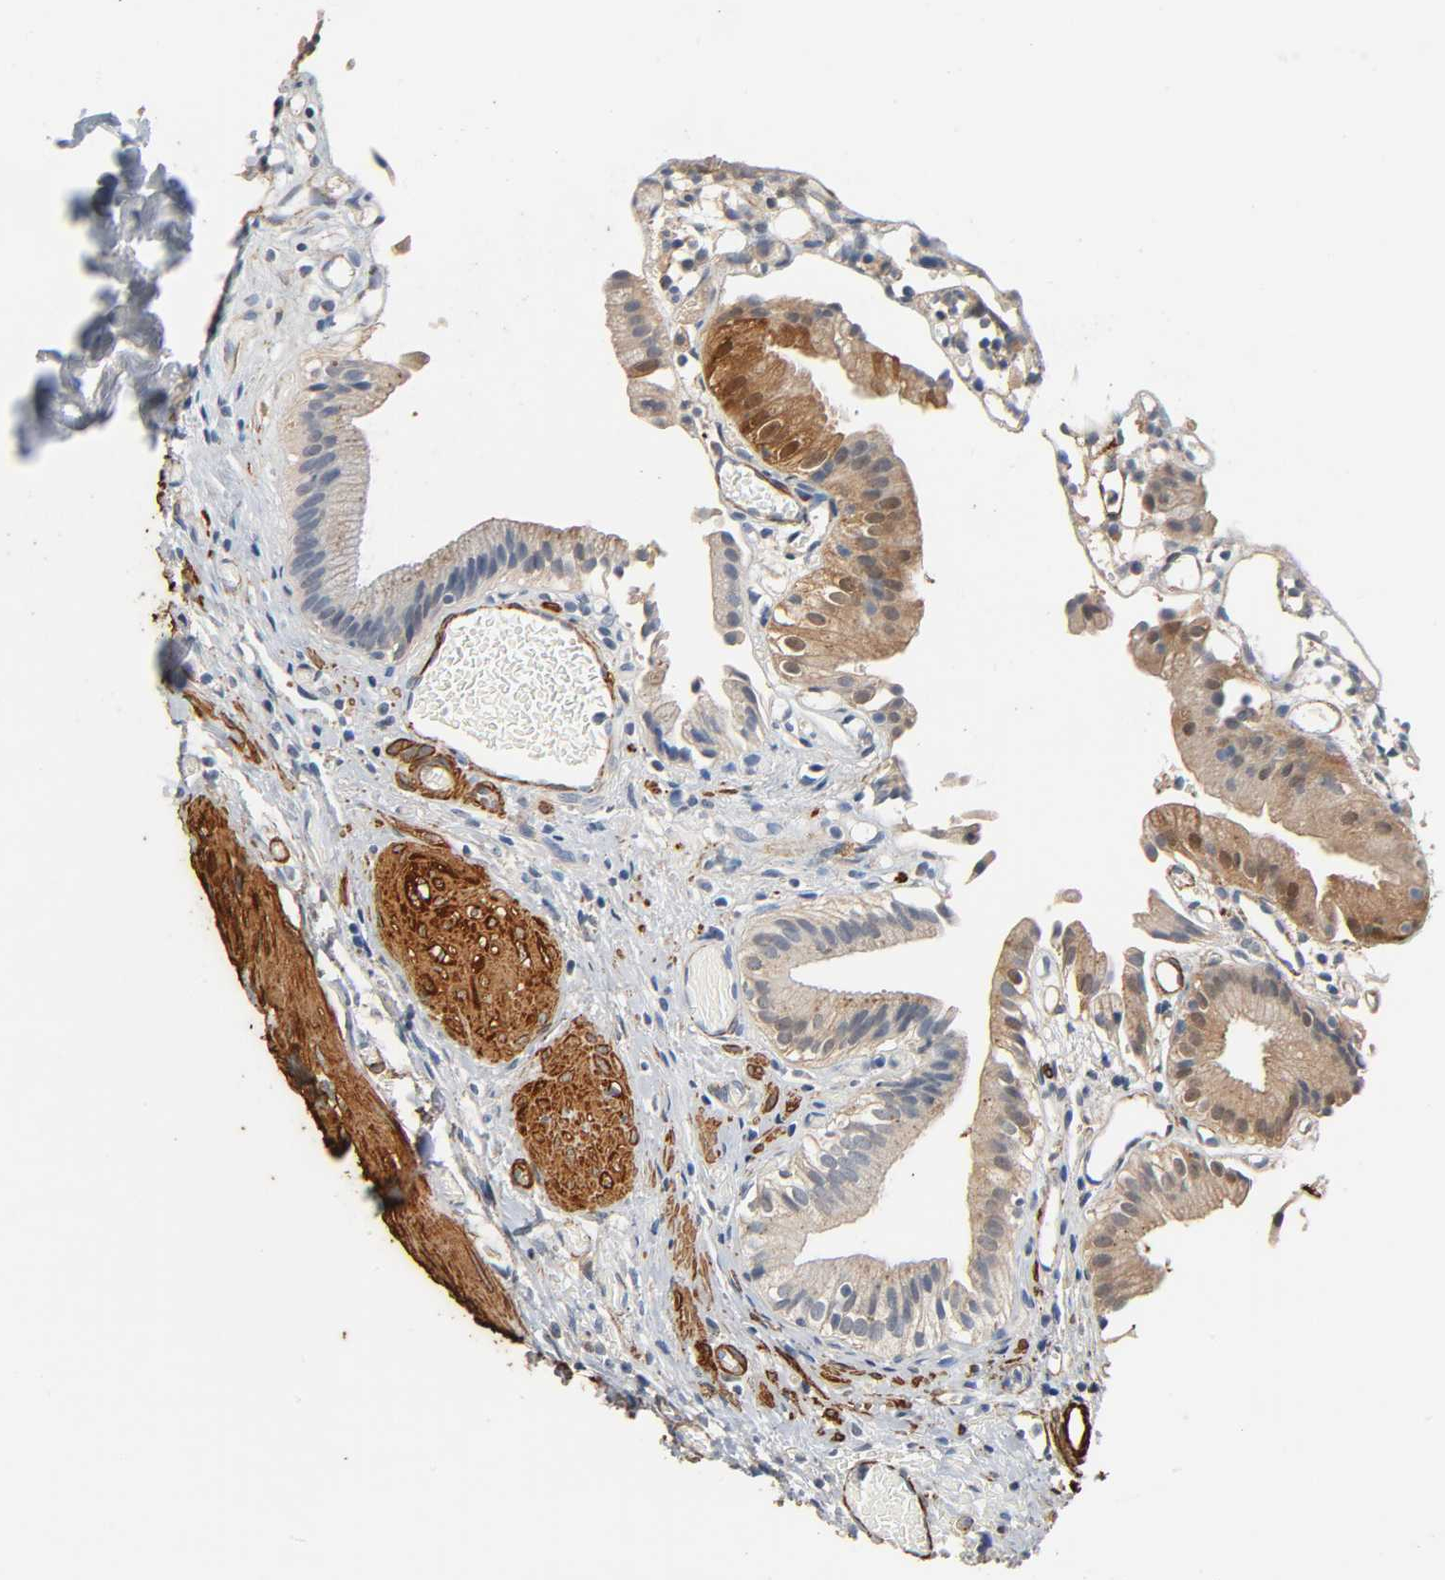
{"staining": {"intensity": "moderate", "quantity": ">75%", "location": "cytoplasmic/membranous,nuclear"}, "tissue": "gallbladder", "cell_type": "Glandular cells", "image_type": "normal", "snomed": [{"axis": "morphology", "description": "Normal tissue, NOS"}, {"axis": "topography", "description": "Gallbladder"}], "caption": "Immunohistochemistry image of normal gallbladder: human gallbladder stained using immunohistochemistry (IHC) displays medium levels of moderate protein expression localized specifically in the cytoplasmic/membranous,nuclear of glandular cells, appearing as a cytoplasmic/membranous,nuclear brown color.", "gene": "GSTA1", "patient": {"sex": "male", "age": 65}}